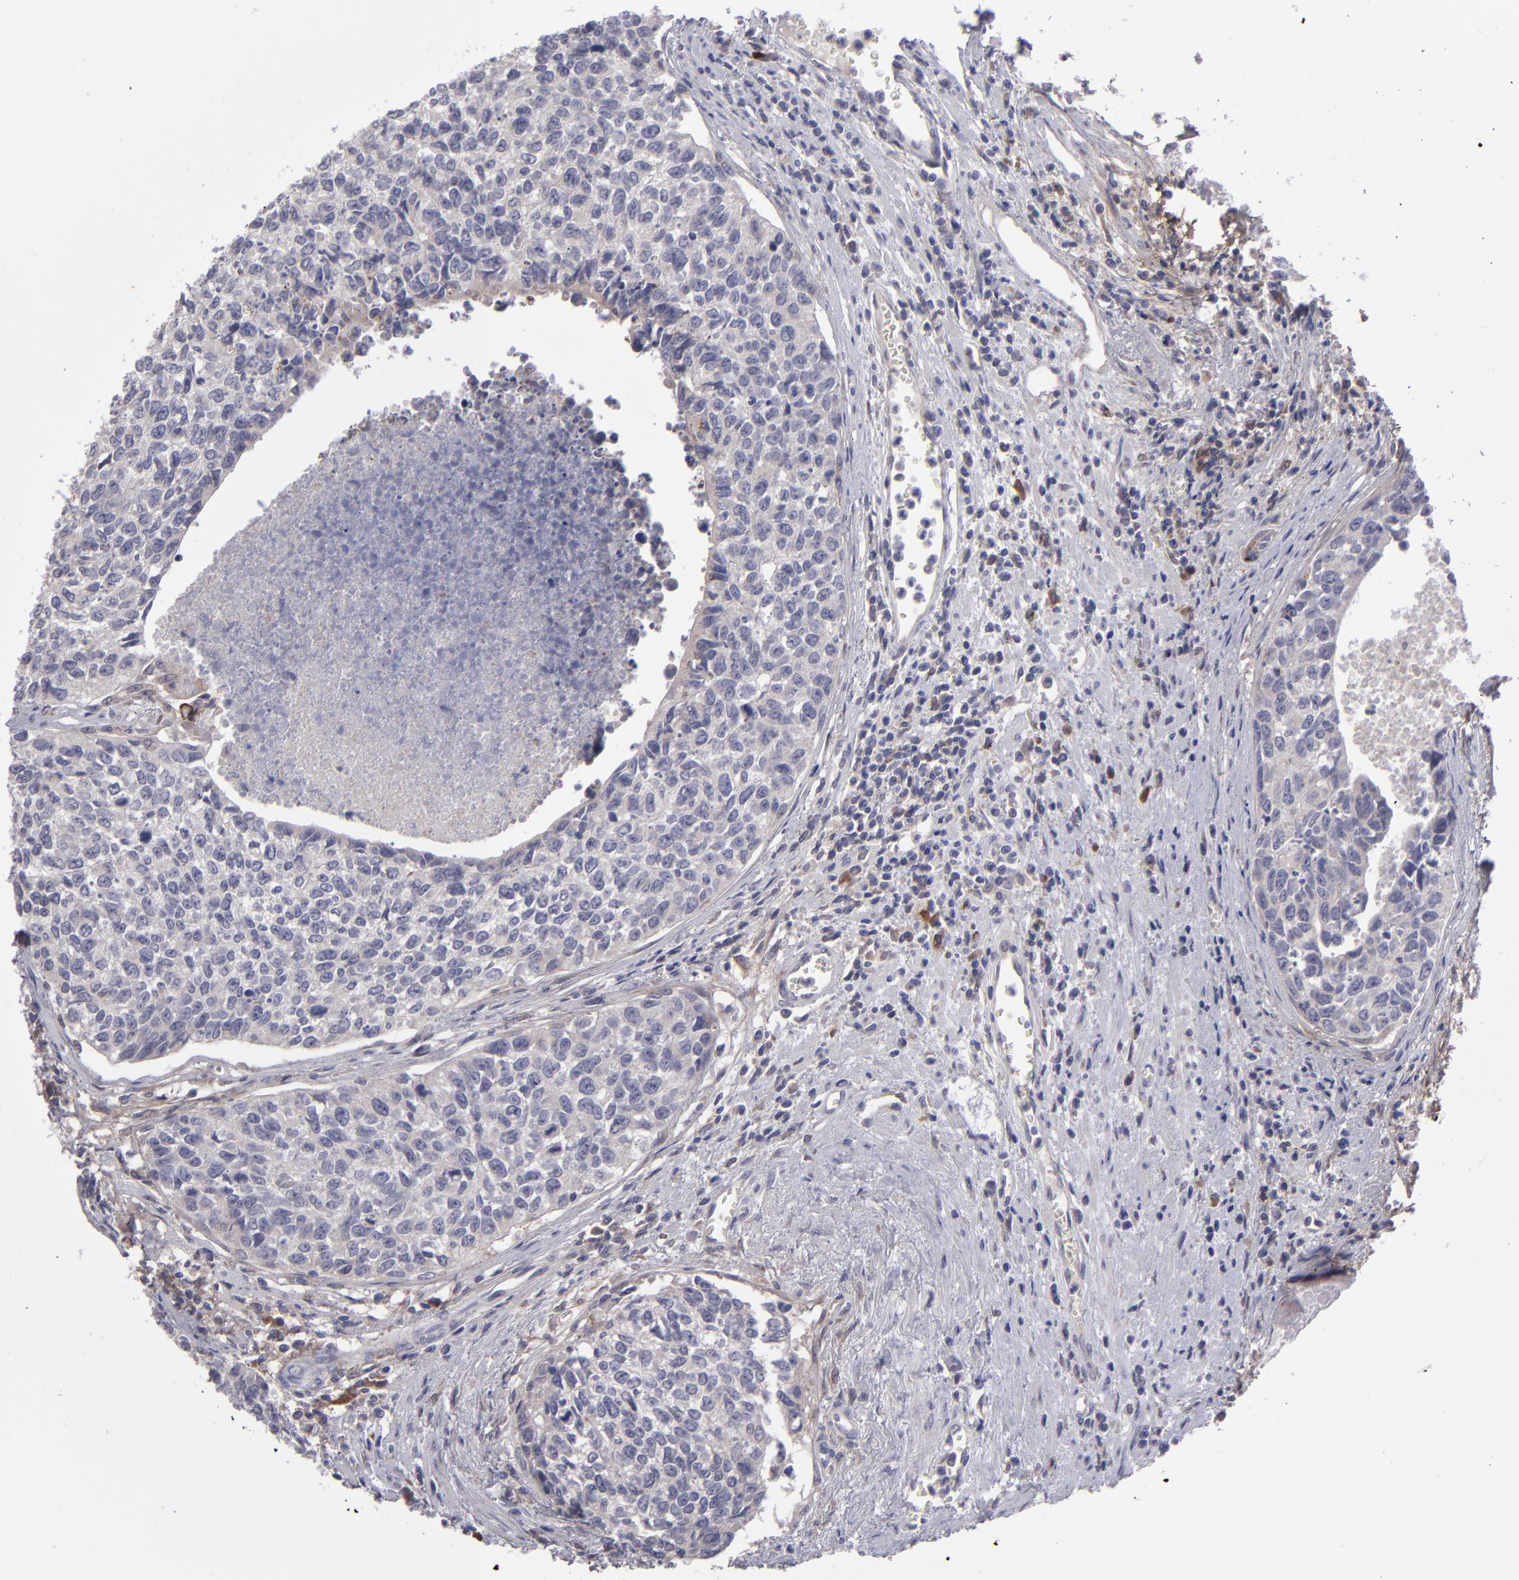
{"staining": {"intensity": "weak", "quantity": "<25%", "location": "cytoplasmic/membranous"}, "tissue": "urothelial cancer", "cell_type": "Tumor cells", "image_type": "cancer", "snomed": [{"axis": "morphology", "description": "Urothelial carcinoma, High grade"}, {"axis": "topography", "description": "Urinary bladder"}], "caption": "Immunohistochemical staining of urothelial cancer shows no significant positivity in tumor cells. (Stains: DAB (3,3'-diaminobenzidine) immunohistochemistry with hematoxylin counter stain, Microscopy: brightfield microscopy at high magnification).", "gene": "IL12A", "patient": {"sex": "male", "age": 81}}